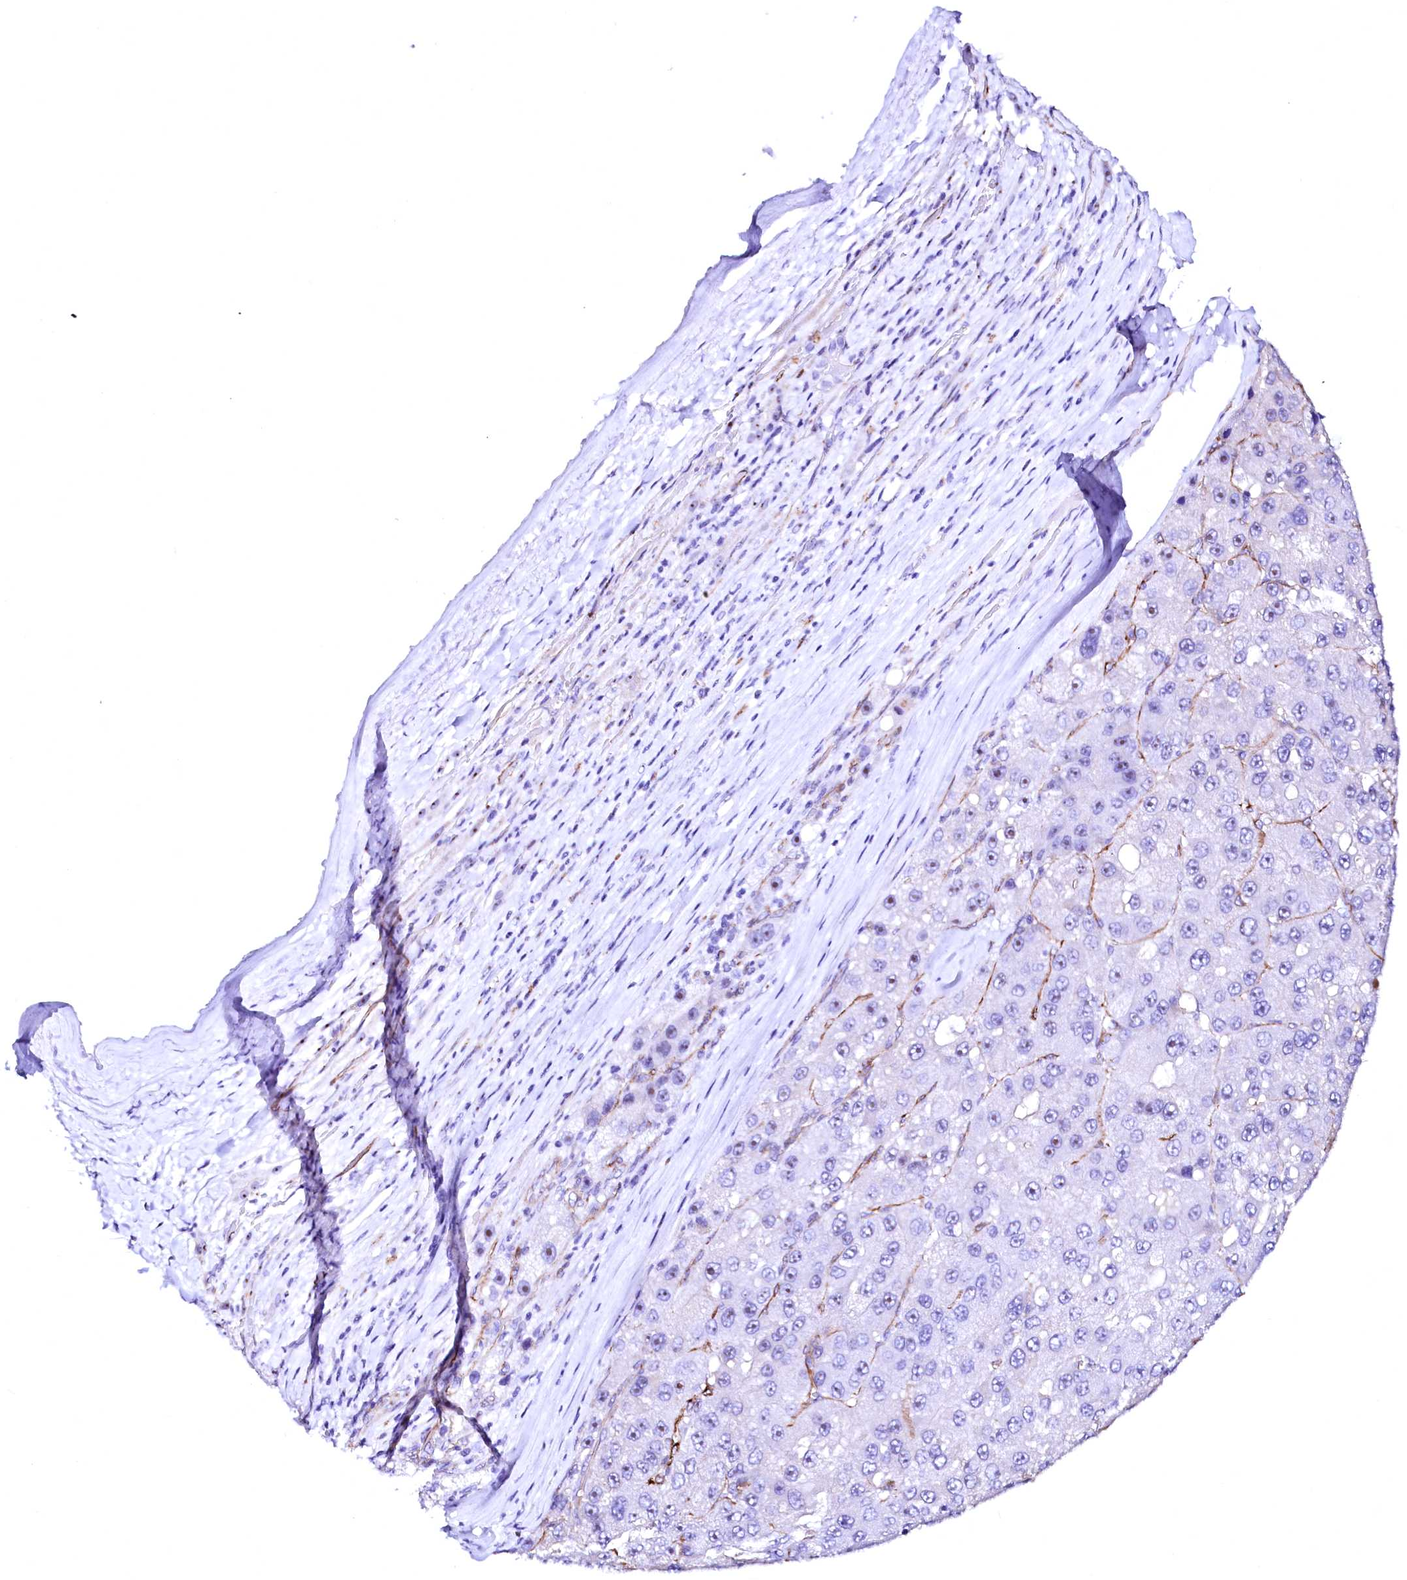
{"staining": {"intensity": "negative", "quantity": "none", "location": "none"}, "tissue": "liver cancer", "cell_type": "Tumor cells", "image_type": "cancer", "snomed": [{"axis": "morphology", "description": "Carcinoma, Hepatocellular, NOS"}, {"axis": "topography", "description": "Liver"}], "caption": "A high-resolution histopathology image shows immunohistochemistry (IHC) staining of liver cancer, which displays no significant expression in tumor cells.", "gene": "SFR1", "patient": {"sex": "female", "age": 73}}